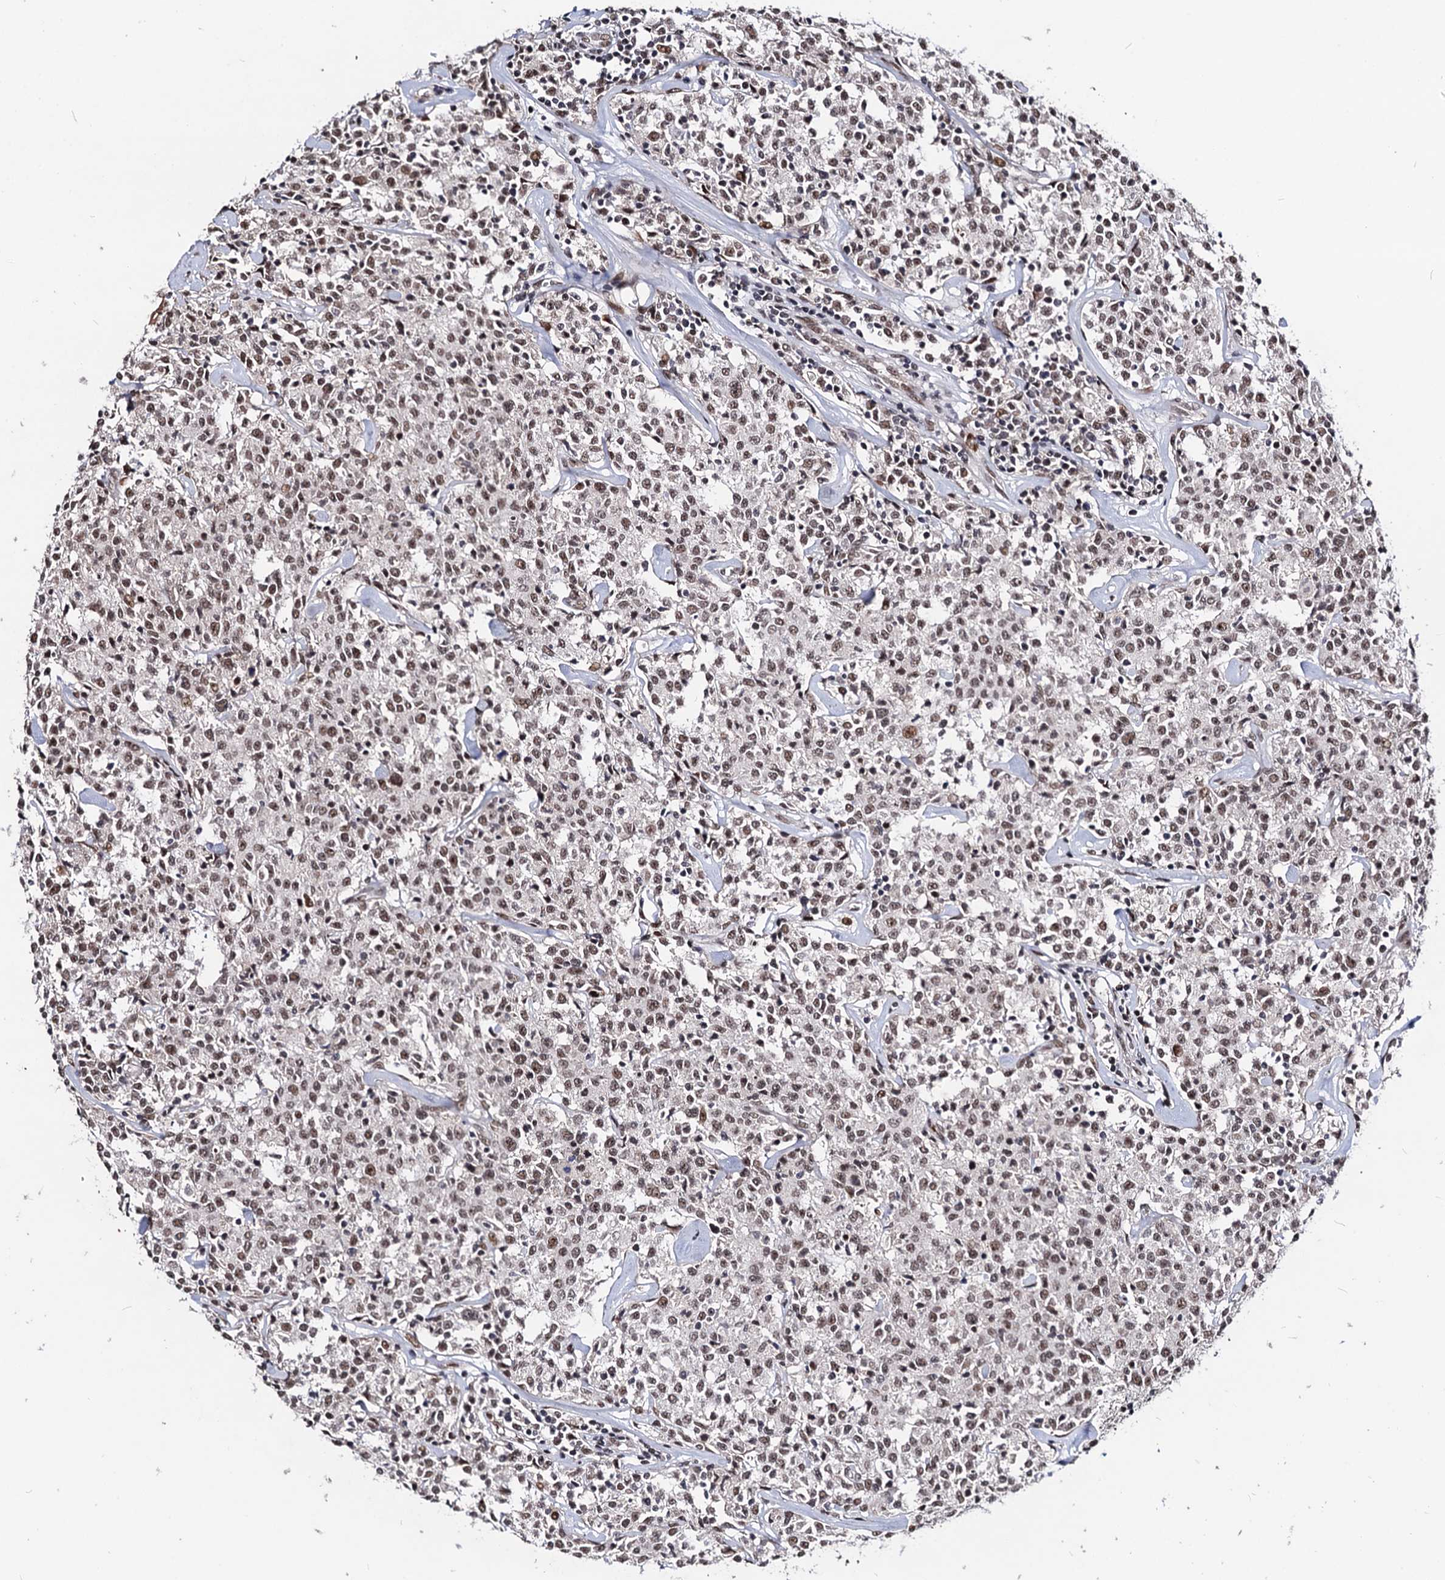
{"staining": {"intensity": "moderate", "quantity": ">75%", "location": "nuclear"}, "tissue": "lymphoma", "cell_type": "Tumor cells", "image_type": "cancer", "snomed": [{"axis": "morphology", "description": "Malignant lymphoma, non-Hodgkin's type, Low grade"}, {"axis": "topography", "description": "Small intestine"}], "caption": "Human malignant lymphoma, non-Hodgkin's type (low-grade) stained with a protein marker shows moderate staining in tumor cells.", "gene": "SFSWAP", "patient": {"sex": "female", "age": 59}}